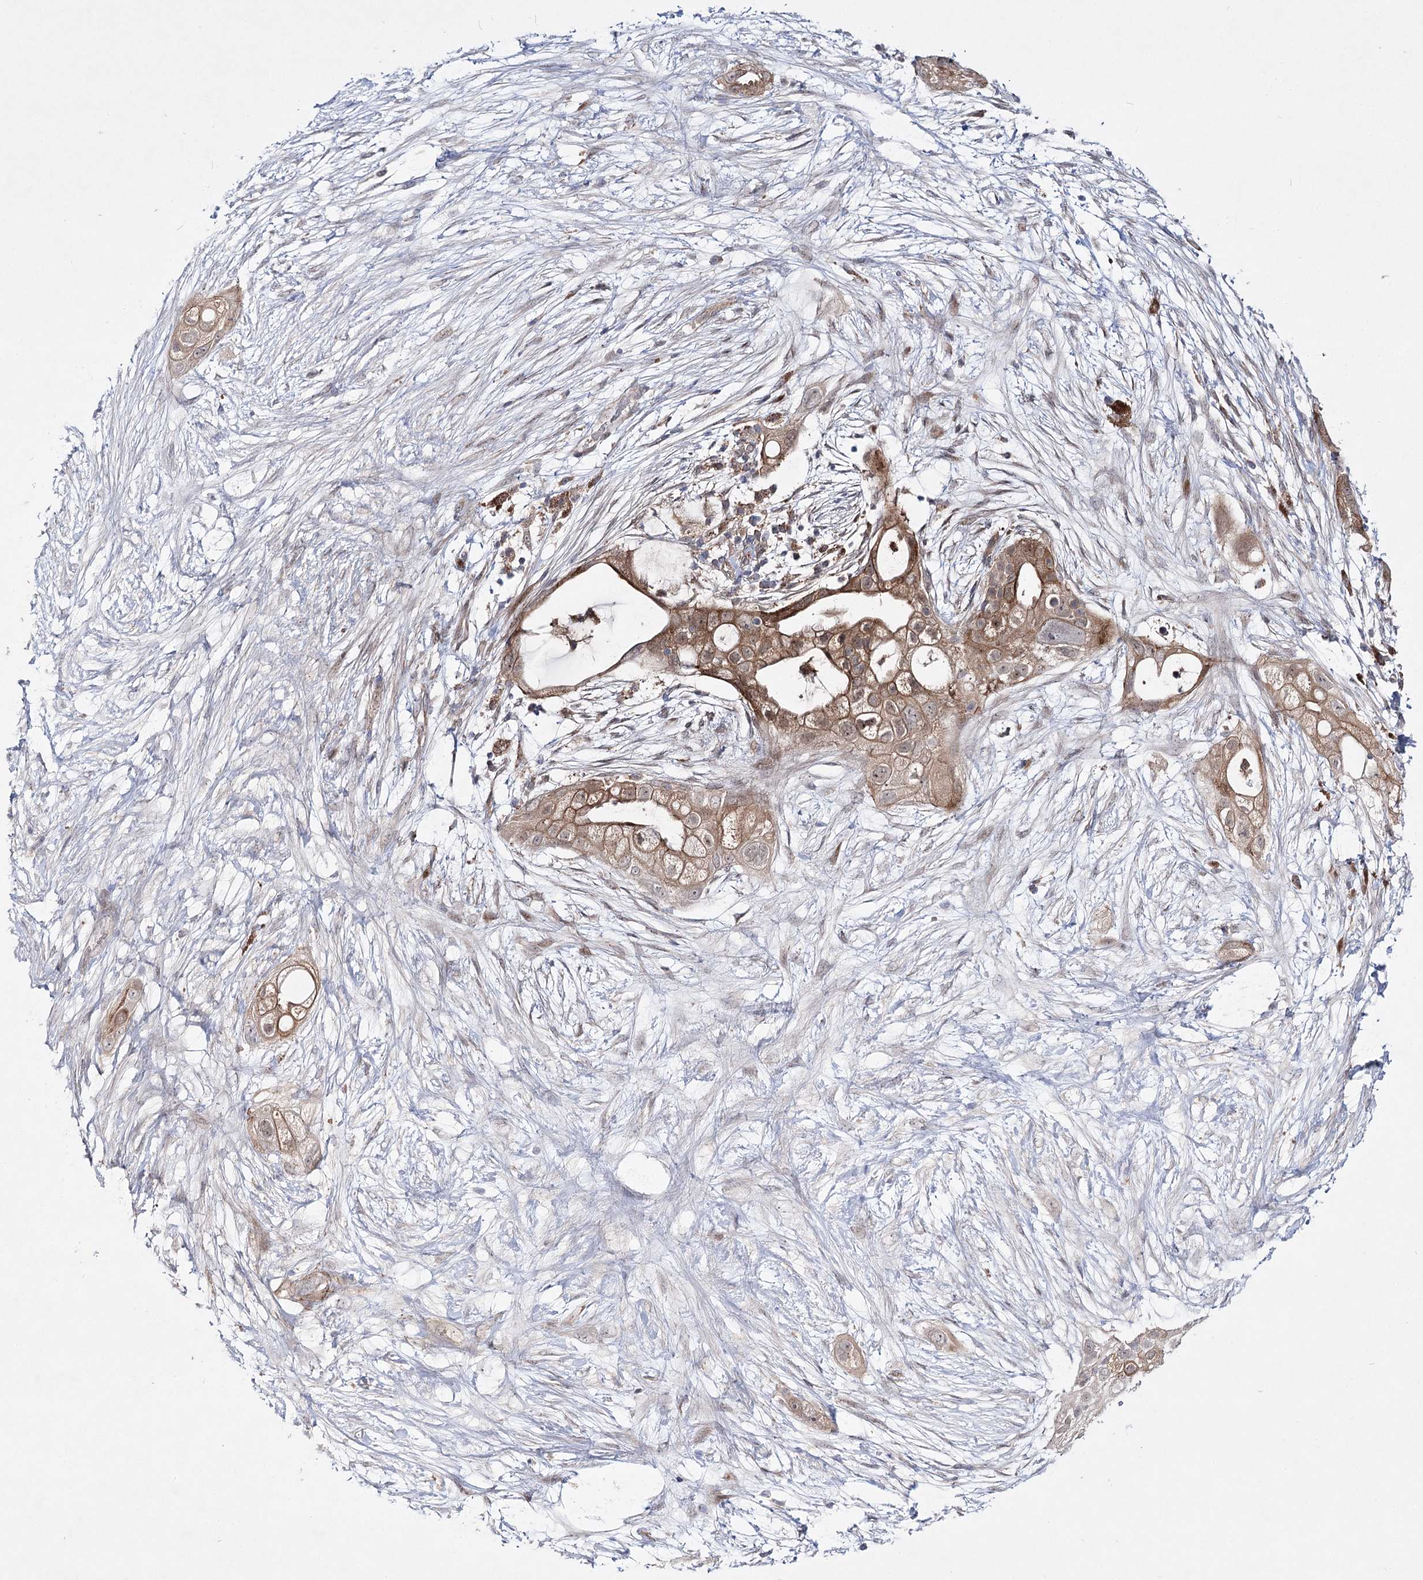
{"staining": {"intensity": "moderate", "quantity": ">75%", "location": "cytoplasmic/membranous"}, "tissue": "pancreatic cancer", "cell_type": "Tumor cells", "image_type": "cancer", "snomed": [{"axis": "morphology", "description": "Adenocarcinoma, NOS"}, {"axis": "topography", "description": "Pancreas"}], "caption": "Protein expression analysis of human pancreatic cancer (adenocarcinoma) reveals moderate cytoplasmic/membranous staining in approximately >75% of tumor cells. (Stains: DAB in brown, nuclei in blue, Microscopy: brightfield microscopy at high magnification).", "gene": "ARHGAP32", "patient": {"sex": "male", "age": 53}}